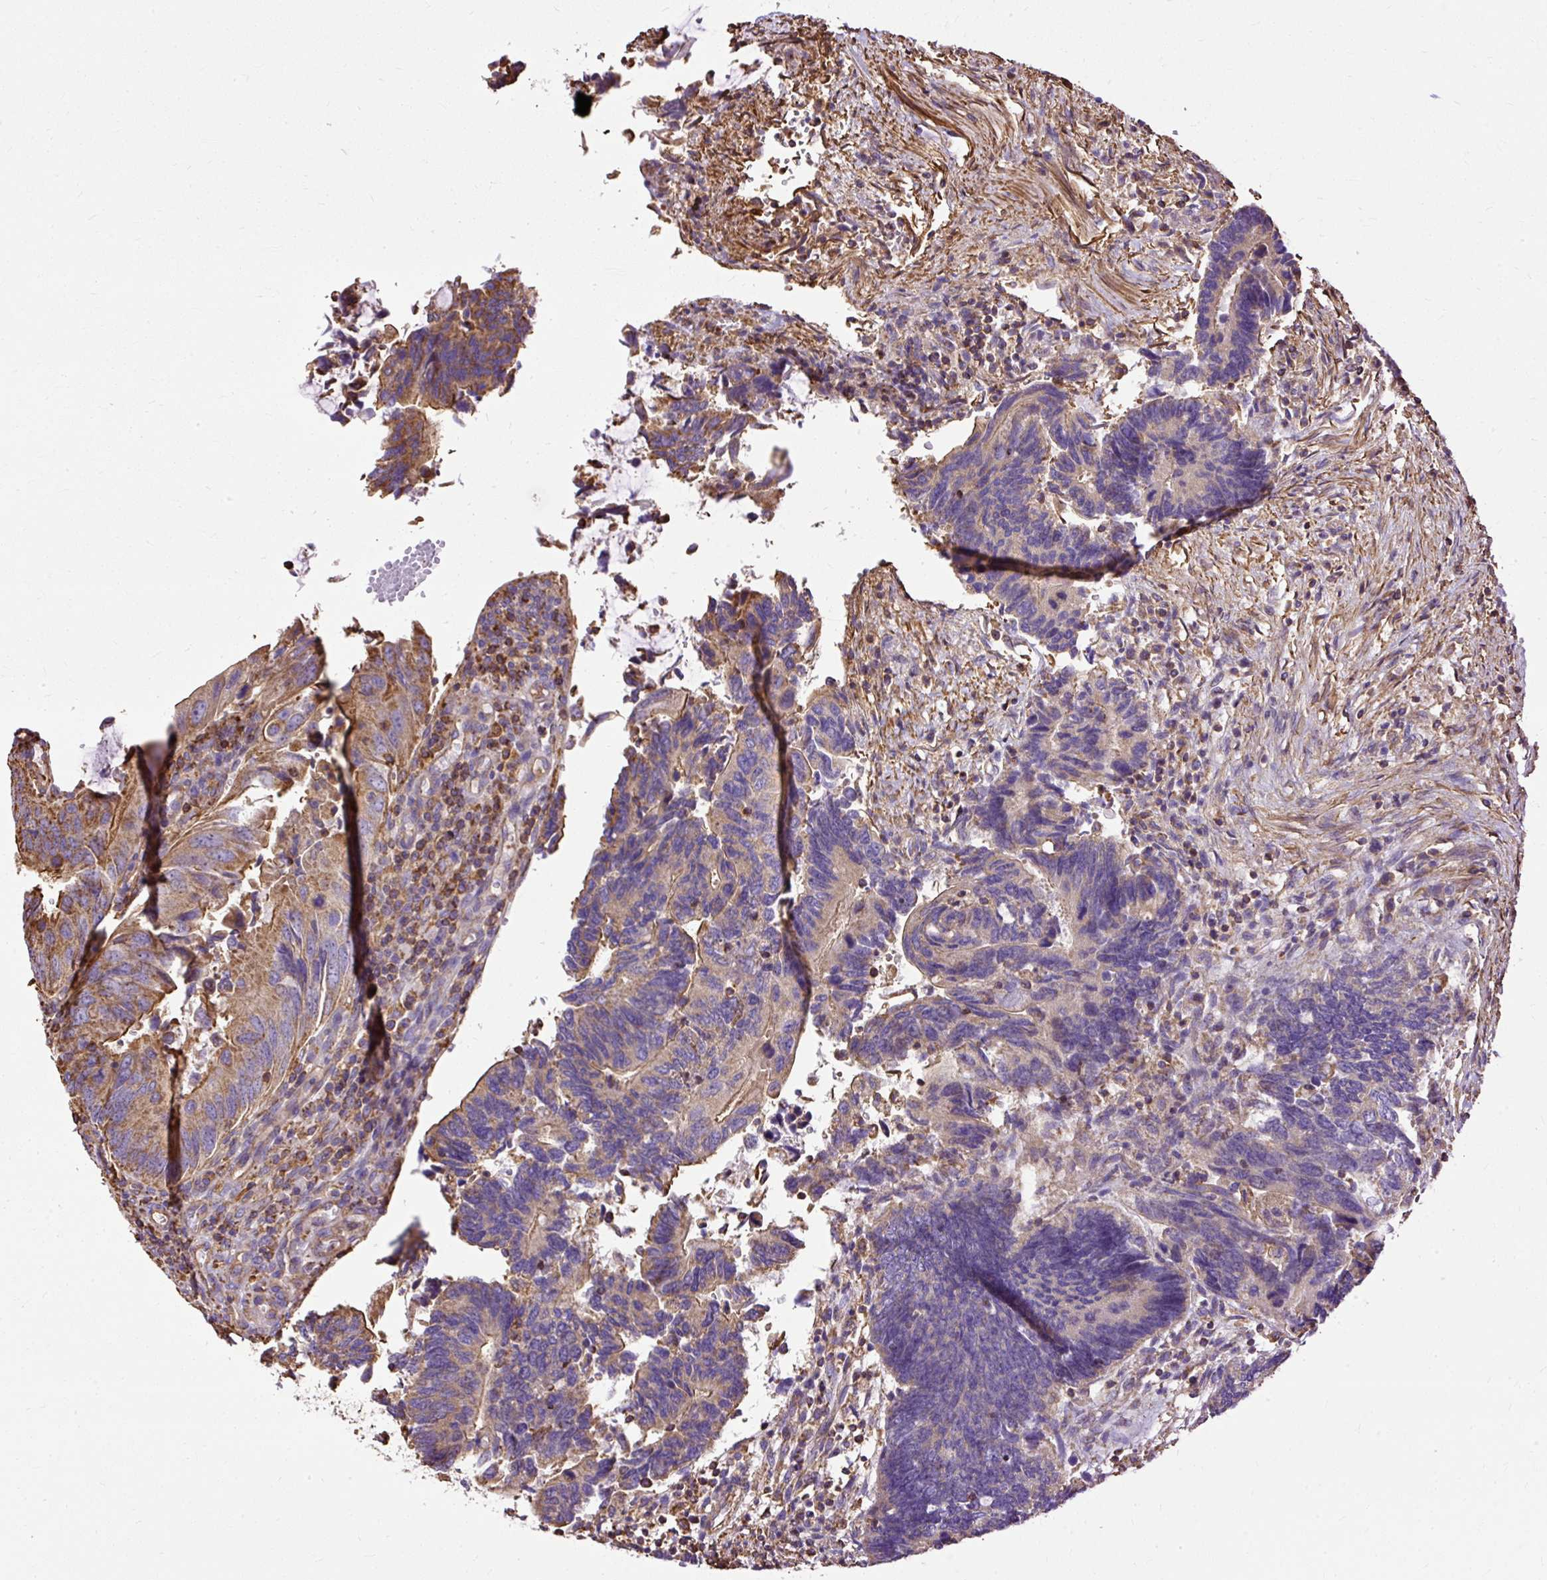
{"staining": {"intensity": "moderate", "quantity": "<25%", "location": "cytoplasmic/membranous"}, "tissue": "colorectal cancer", "cell_type": "Tumor cells", "image_type": "cancer", "snomed": [{"axis": "morphology", "description": "Adenocarcinoma, NOS"}, {"axis": "topography", "description": "Colon"}], "caption": "Adenocarcinoma (colorectal) stained with a protein marker shows moderate staining in tumor cells.", "gene": "KLHL11", "patient": {"sex": "male", "age": 87}}